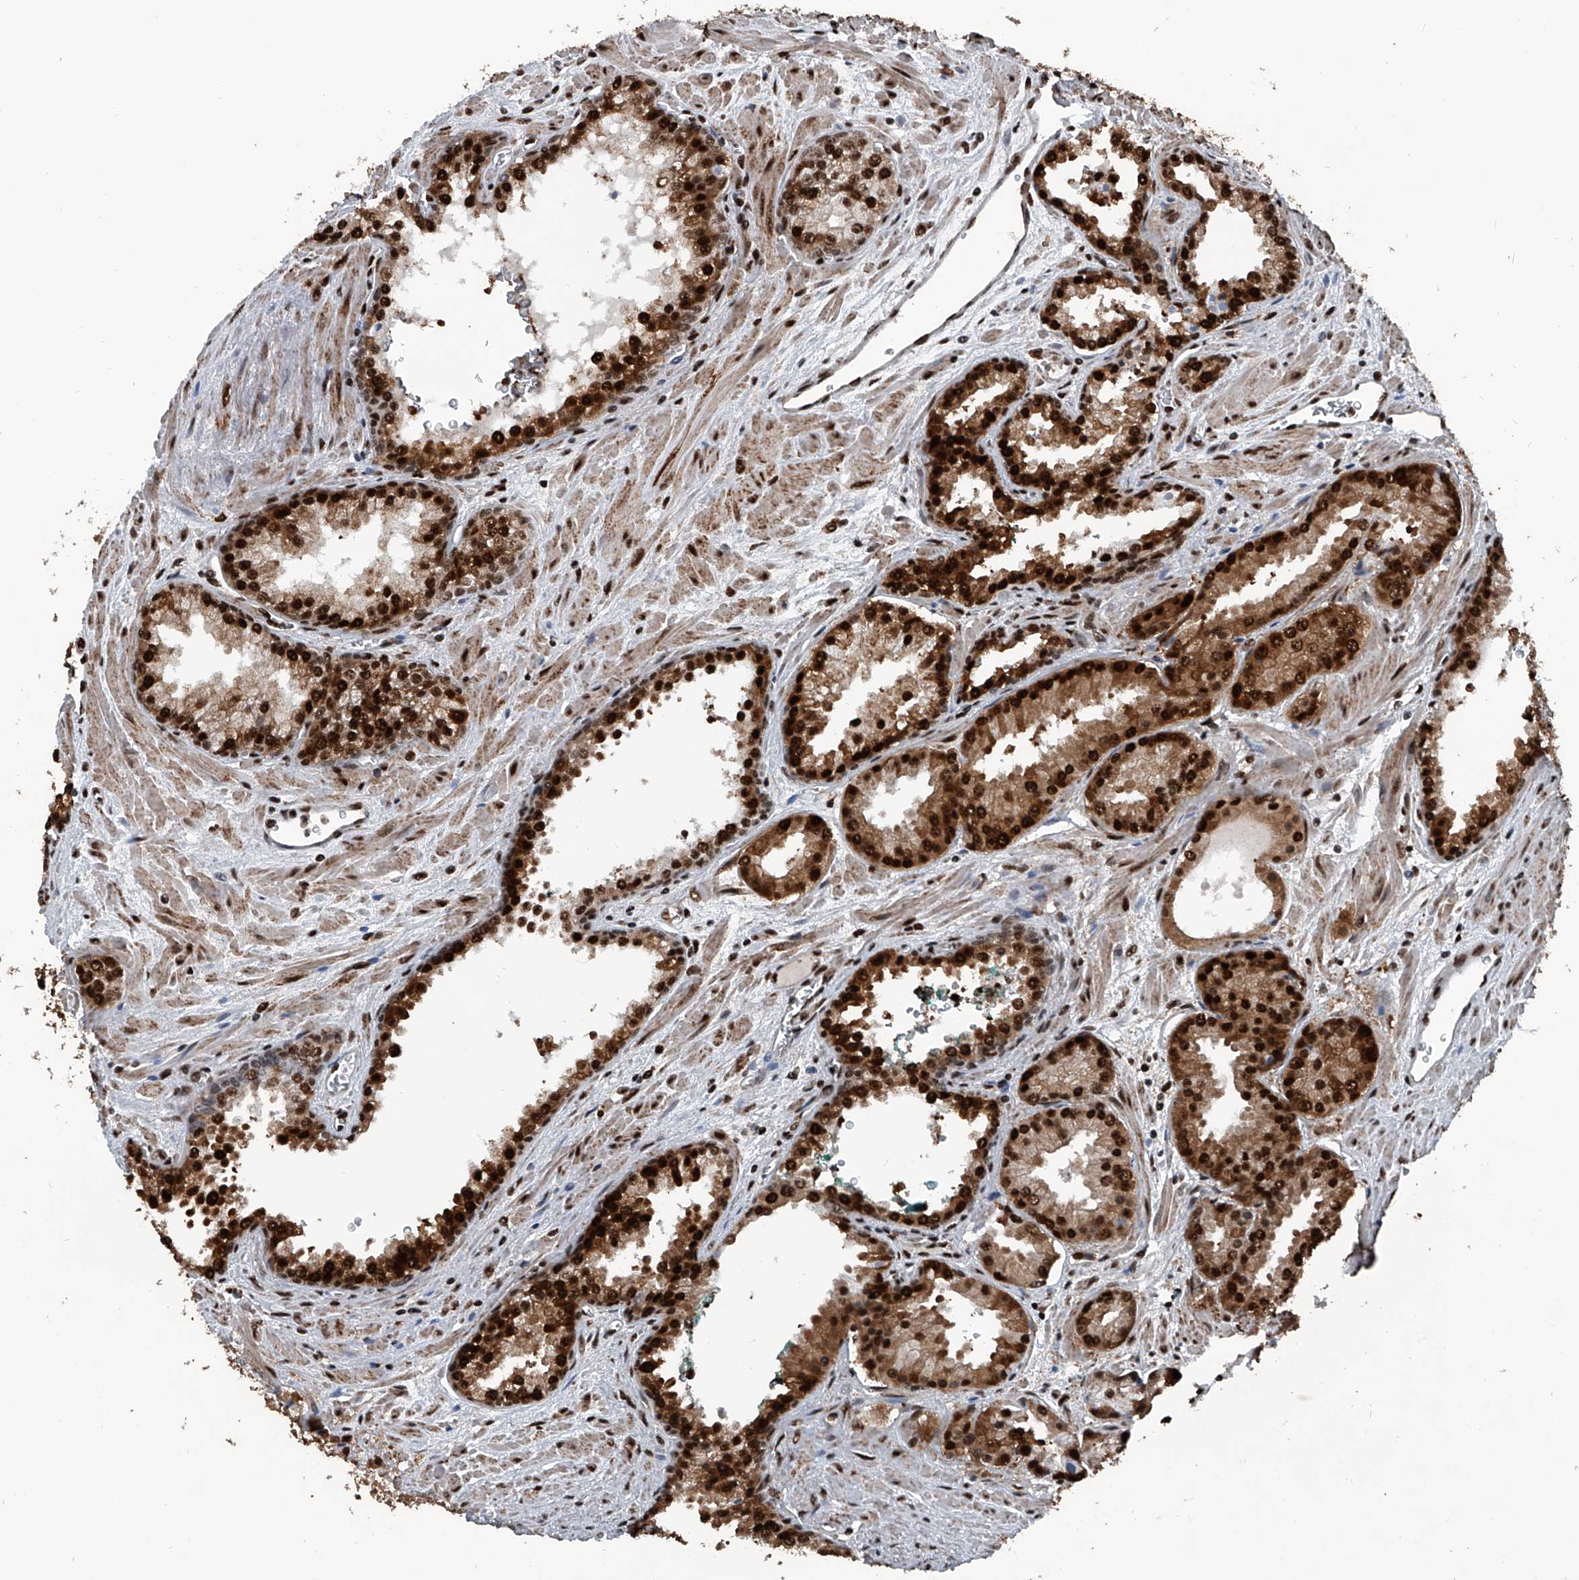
{"staining": {"intensity": "strong", "quantity": ">75%", "location": "cytoplasmic/membranous,nuclear"}, "tissue": "prostate cancer", "cell_type": "Tumor cells", "image_type": "cancer", "snomed": [{"axis": "morphology", "description": "Adenocarcinoma, Low grade"}, {"axis": "topography", "description": "Prostate"}], "caption": "The photomicrograph exhibits staining of low-grade adenocarcinoma (prostate), revealing strong cytoplasmic/membranous and nuclear protein staining (brown color) within tumor cells.", "gene": "FKBP5", "patient": {"sex": "male", "age": 67}}